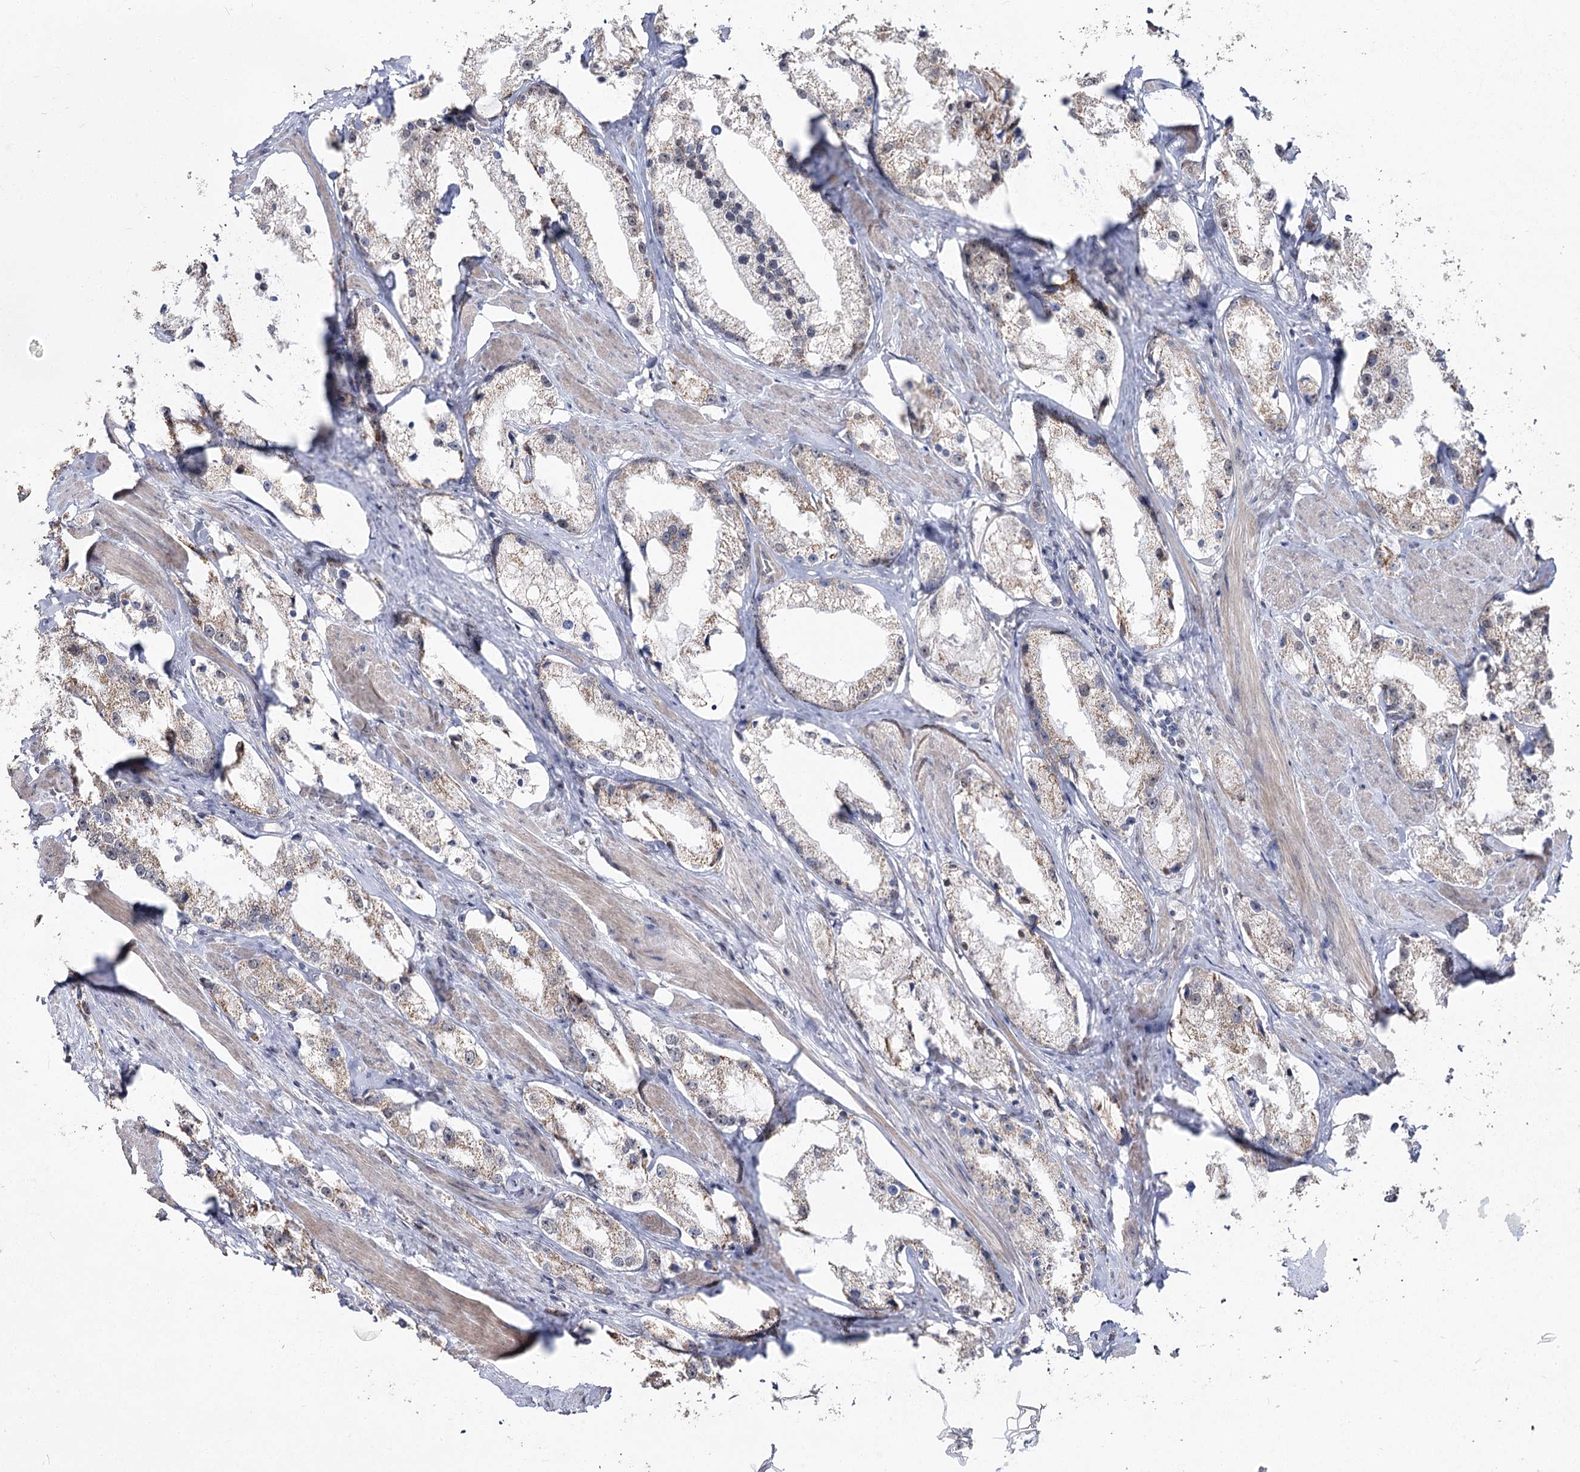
{"staining": {"intensity": "weak", "quantity": "<25%", "location": "cytoplasmic/membranous"}, "tissue": "prostate cancer", "cell_type": "Tumor cells", "image_type": "cancer", "snomed": [{"axis": "morphology", "description": "Adenocarcinoma, High grade"}, {"axis": "topography", "description": "Prostate"}], "caption": "Immunohistochemical staining of human prostate cancer (adenocarcinoma (high-grade)) exhibits no significant staining in tumor cells.", "gene": "RUFY4", "patient": {"sex": "male", "age": 66}}